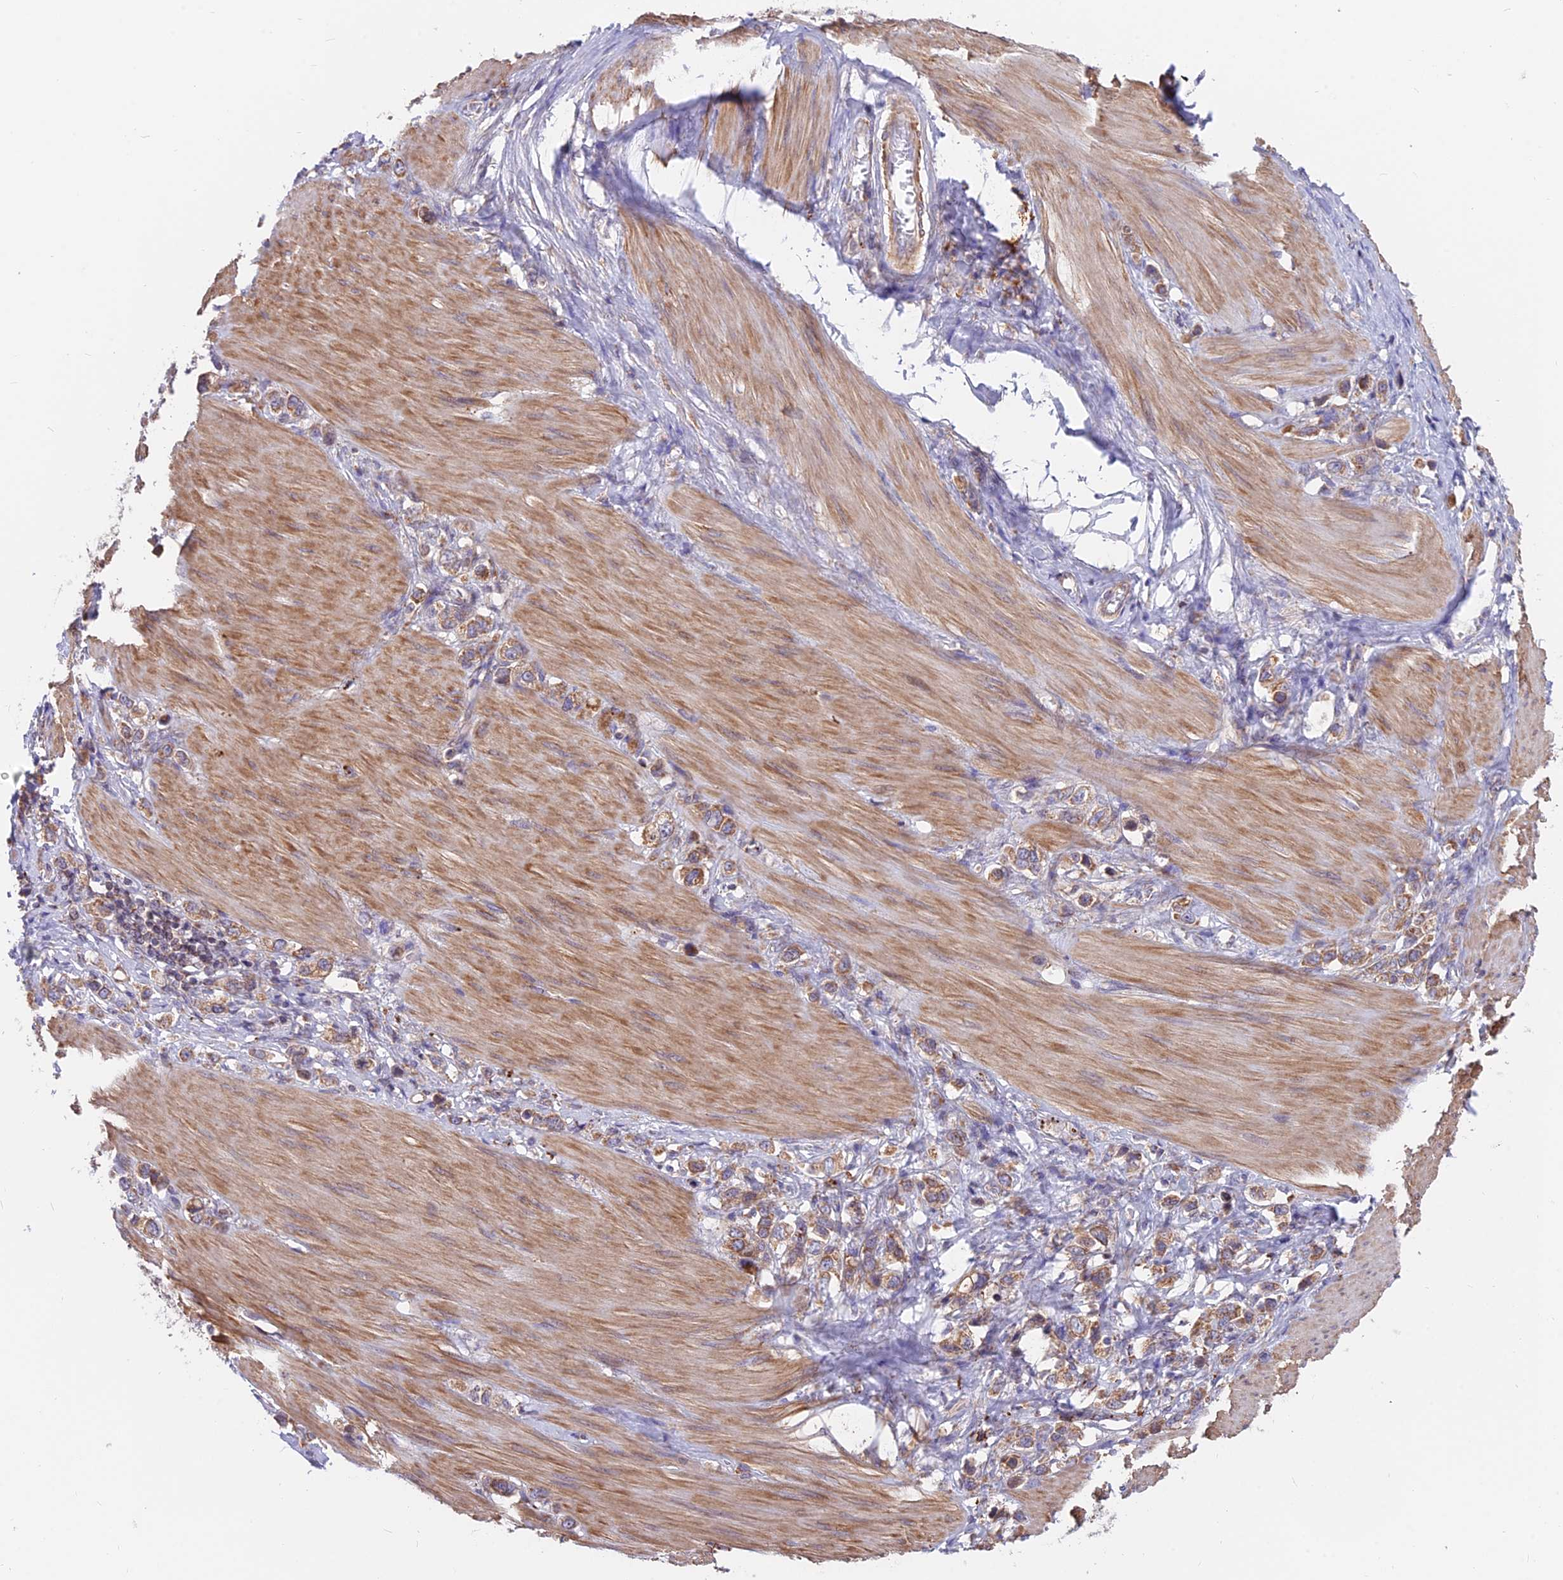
{"staining": {"intensity": "moderate", "quantity": ">75%", "location": "cytoplasmic/membranous"}, "tissue": "stomach cancer", "cell_type": "Tumor cells", "image_type": "cancer", "snomed": [{"axis": "morphology", "description": "Adenocarcinoma, NOS"}, {"axis": "topography", "description": "Stomach"}], "caption": "Immunohistochemical staining of human stomach cancer (adenocarcinoma) reveals medium levels of moderate cytoplasmic/membranous protein positivity in approximately >75% of tumor cells. (IHC, brightfield microscopy, high magnification).", "gene": "TBC1D20", "patient": {"sex": "female", "age": 65}}